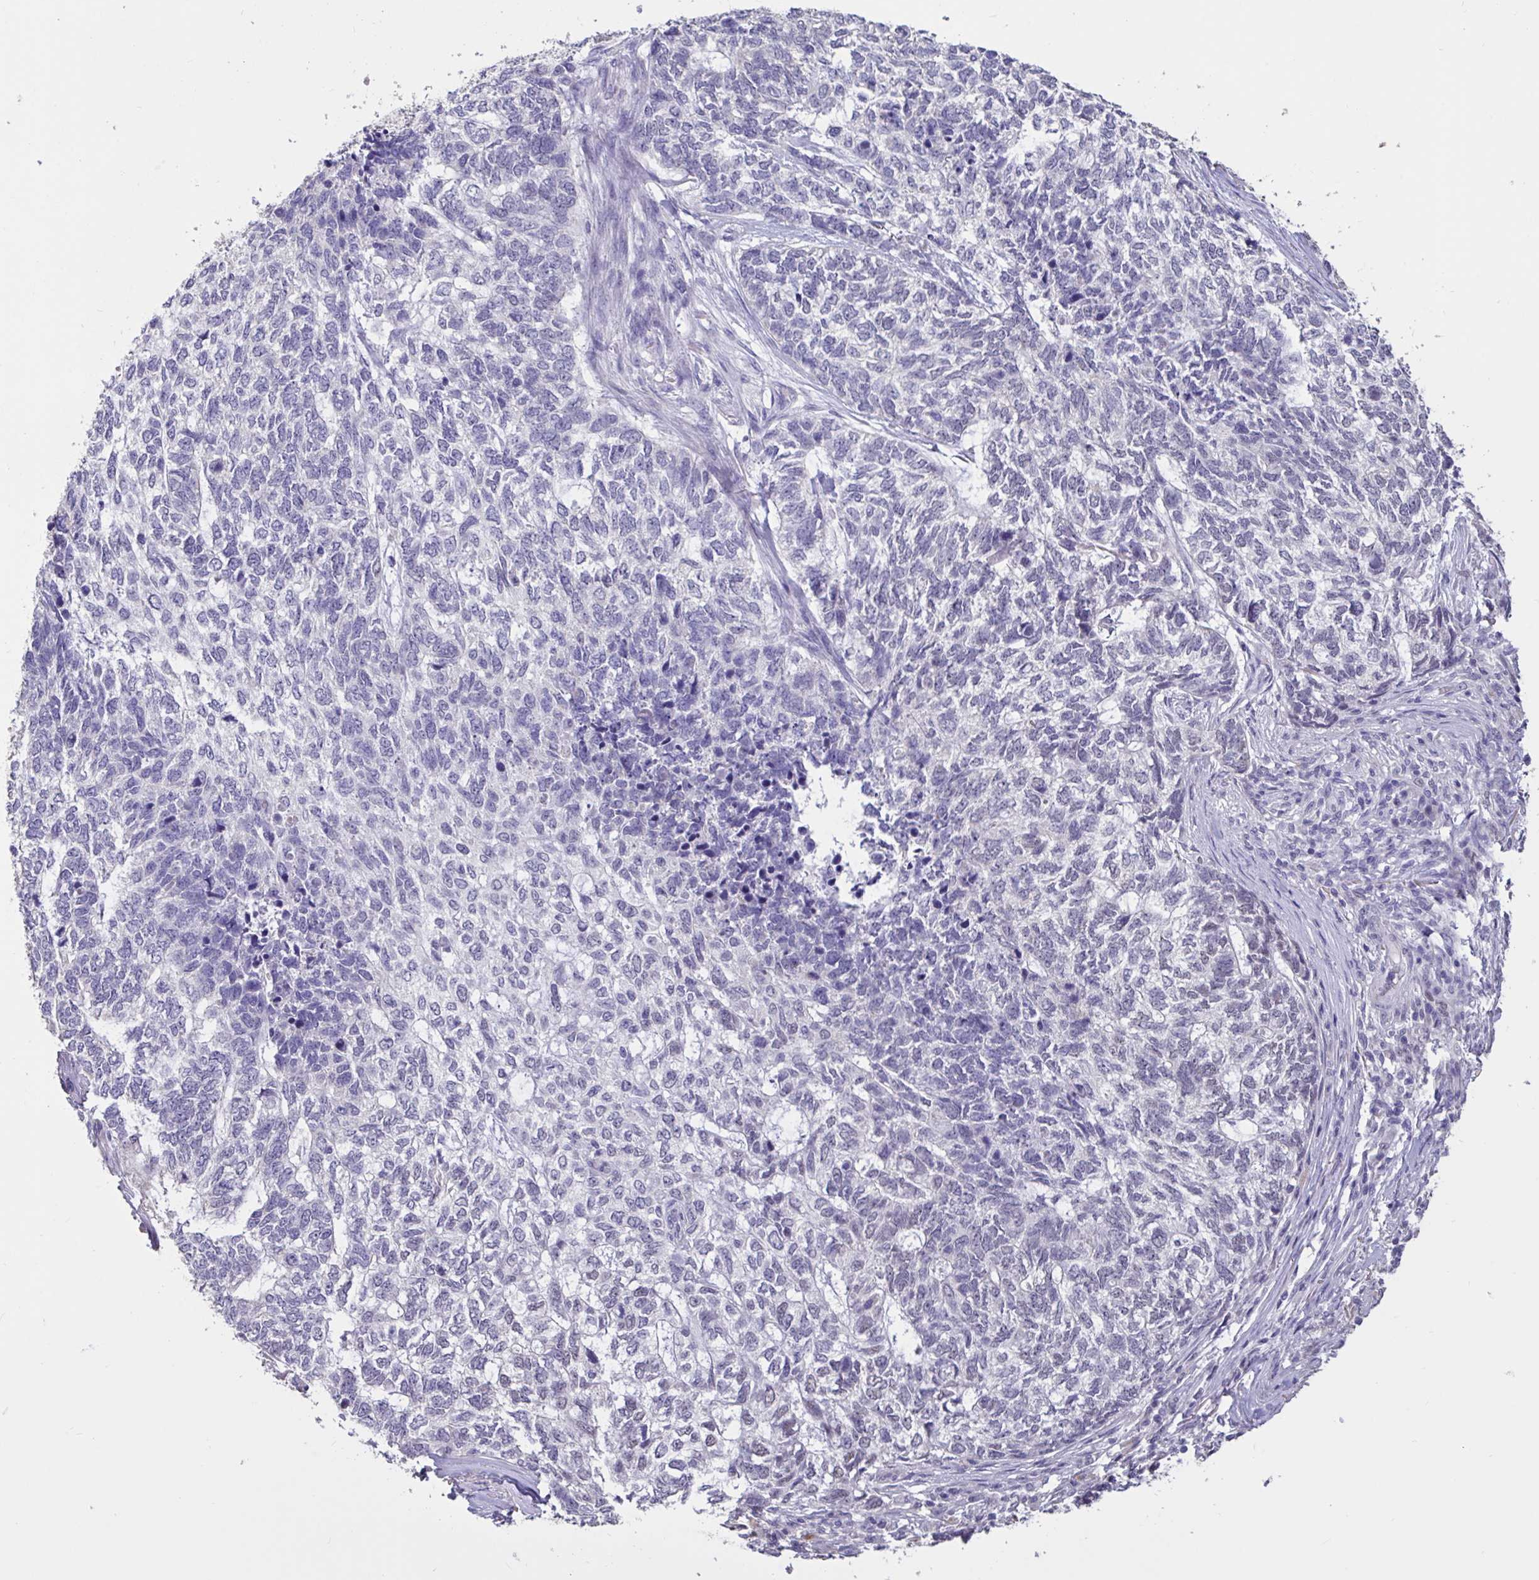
{"staining": {"intensity": "negative", "quantity": "none", "location": "none"}, "tissue": "skin cancer", "cell_type": "Tumor cells", "image_type": "cancer", "snomed": [{"axis": "morphology", "description": "Basal cell carcinoma"}, {"axis": "topography", "description": "Skin"}], "caption": "Immunohistochemistry image of neoplastic tissue: skin cancer stained with DAB (3,3'-diaminobenzidine) reveals no significant protein staining in tumor cells.", "gene": "DDX39A", "patient": {"sex": "female", "age": 65}}